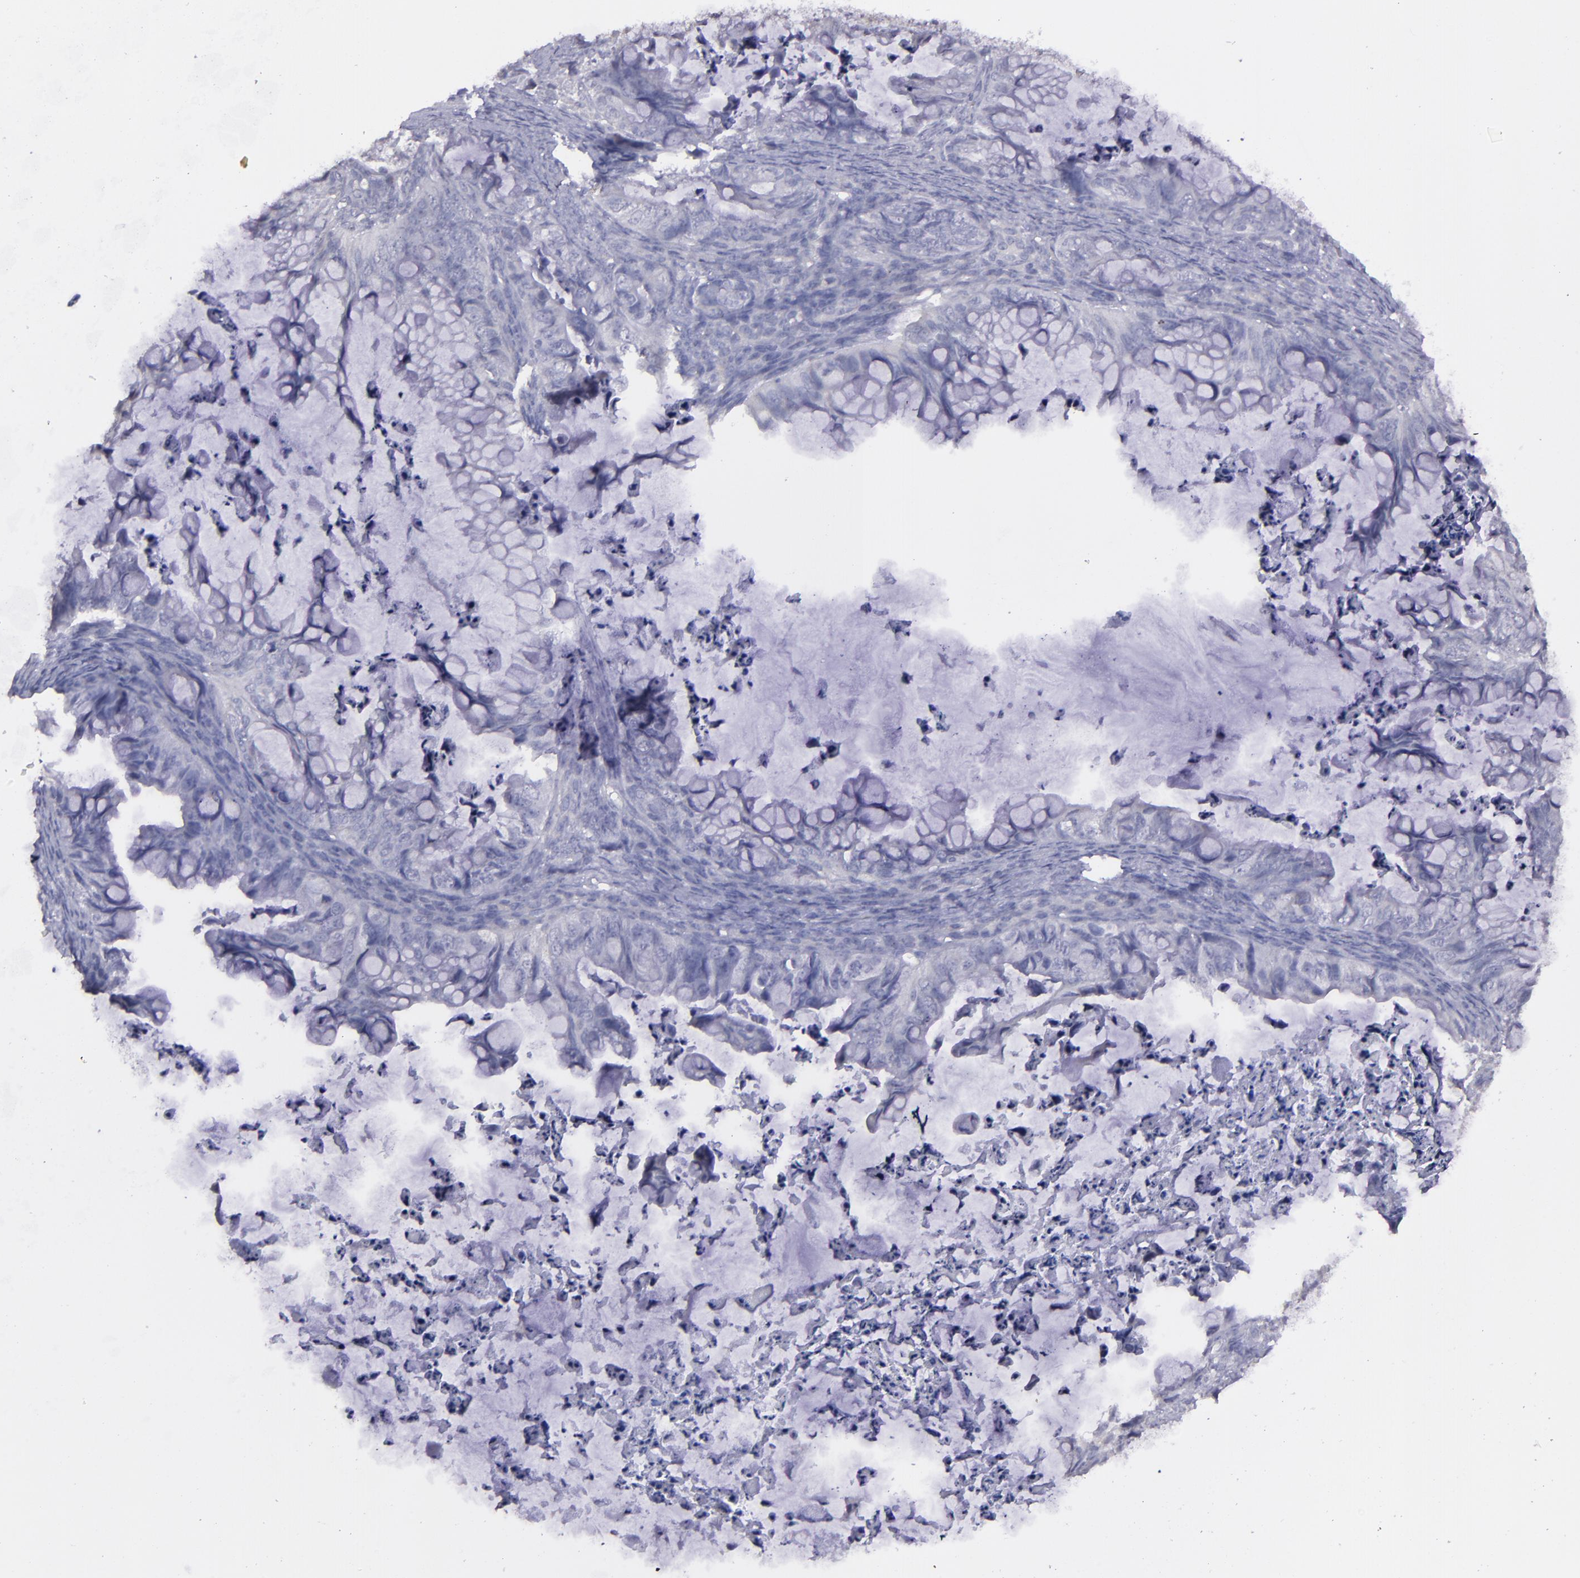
{"staining": {"intensity": "negative", "quantity": "none", "location": "none"}, "tissue": "ovarian cancer", "cell_type": "Tumor cells", "image_type": "cancer", "snomed": [{"axis": "morphology", "description": "Cystadenocarcinoma, mucinous, NOS"}, {"axis": "topography", "description": "Ovary"}], "caption": "Immunohistochemistry (IHC) of ovarian cancer (mucinous cystadenocarcinoma) reveals no positivity in tumor cells.", "gene": "MASP1", "patient": {"sex": "female", "age": 36}}